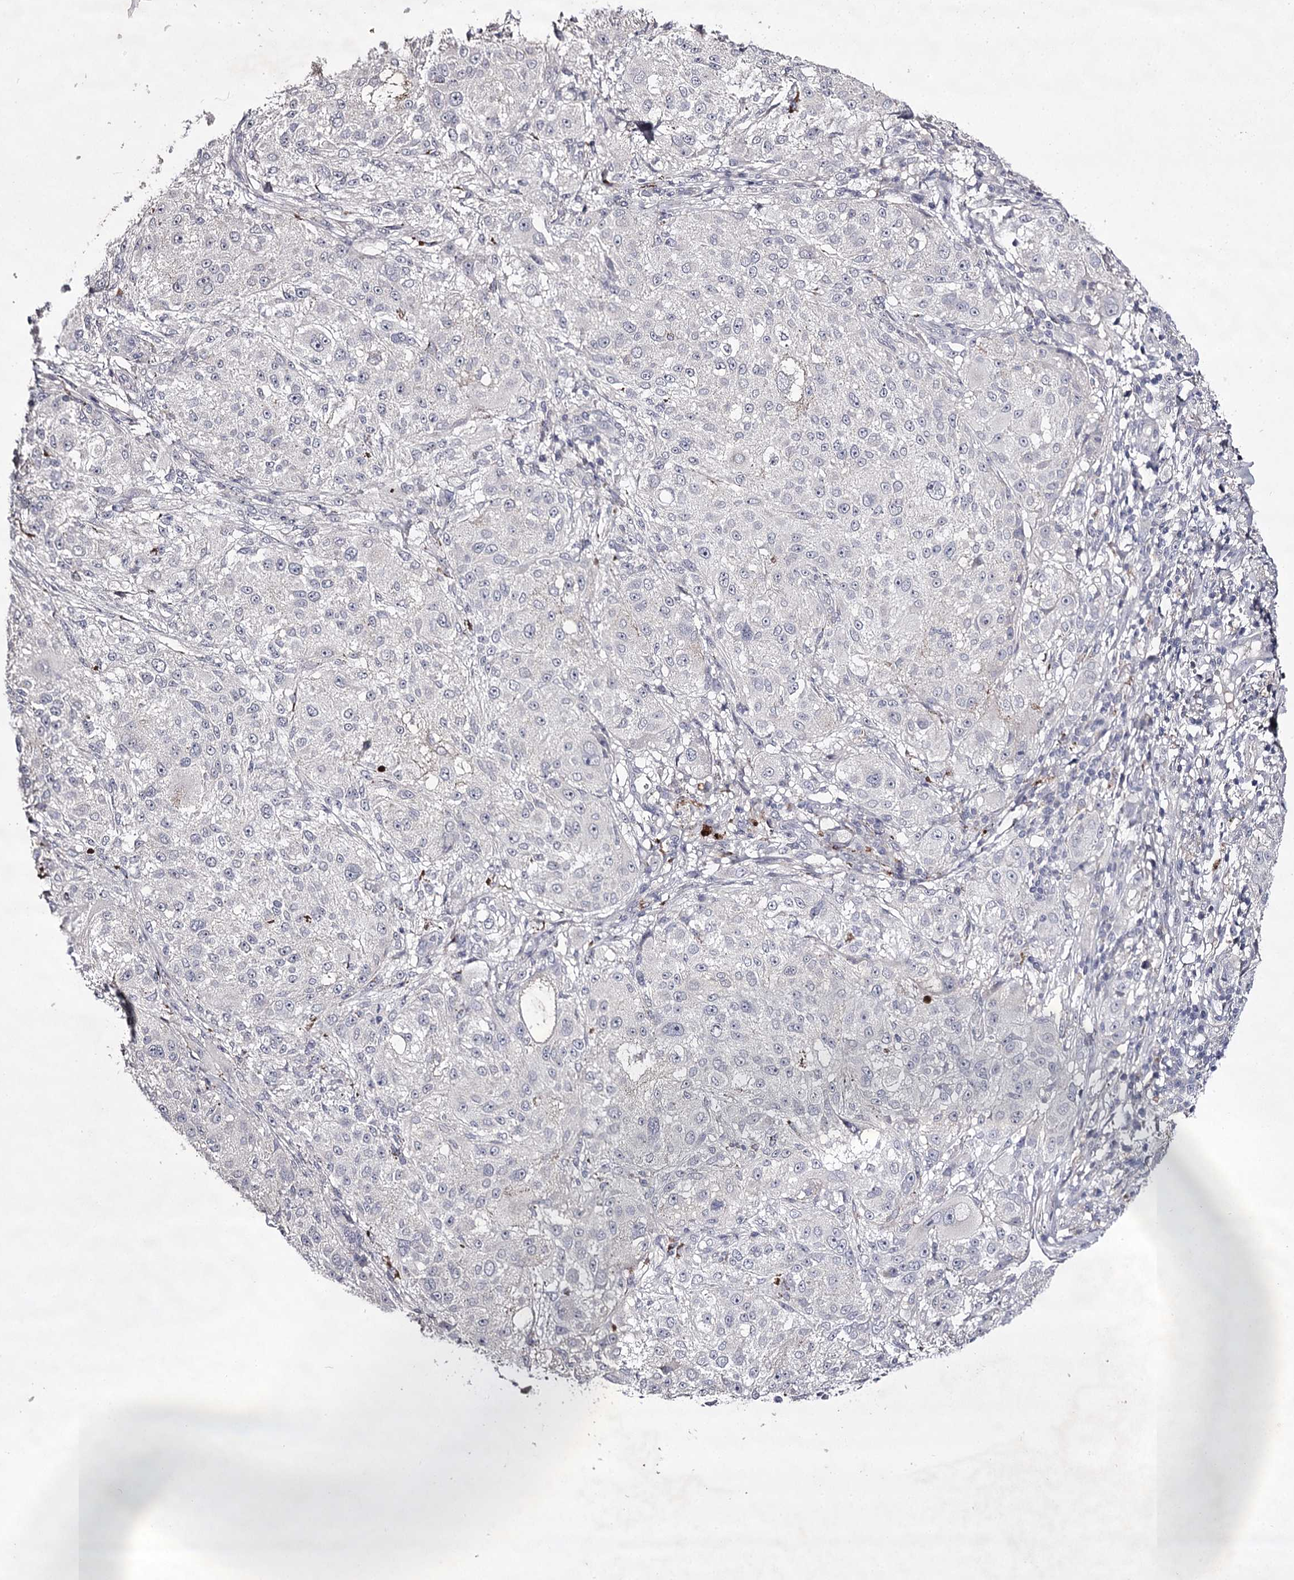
{"staining": {"intensity": "negative", "quantity": "none", "location": "none"}, "tissue": "melanoma", "cell_type": "Tumor cells", "image_type": "cancer", "snomed": [{"axis": "morphology", "description": "Necrosis, NOS"}, {"axis": "morphology", "description": "Malignant melanoma, NOS"}, {"axis": "topography", "description": "Skin"}], "caption": "The histopathology image displays no staining of tumor cells in malignant melanoma. (Stains: DAB immunohistochemistry with hematoxylin counter stain, Microscopy: brightfield microscopy at high magnification).", "gene": "PRM2", "patient": {"sex": "female", "age": 87}}